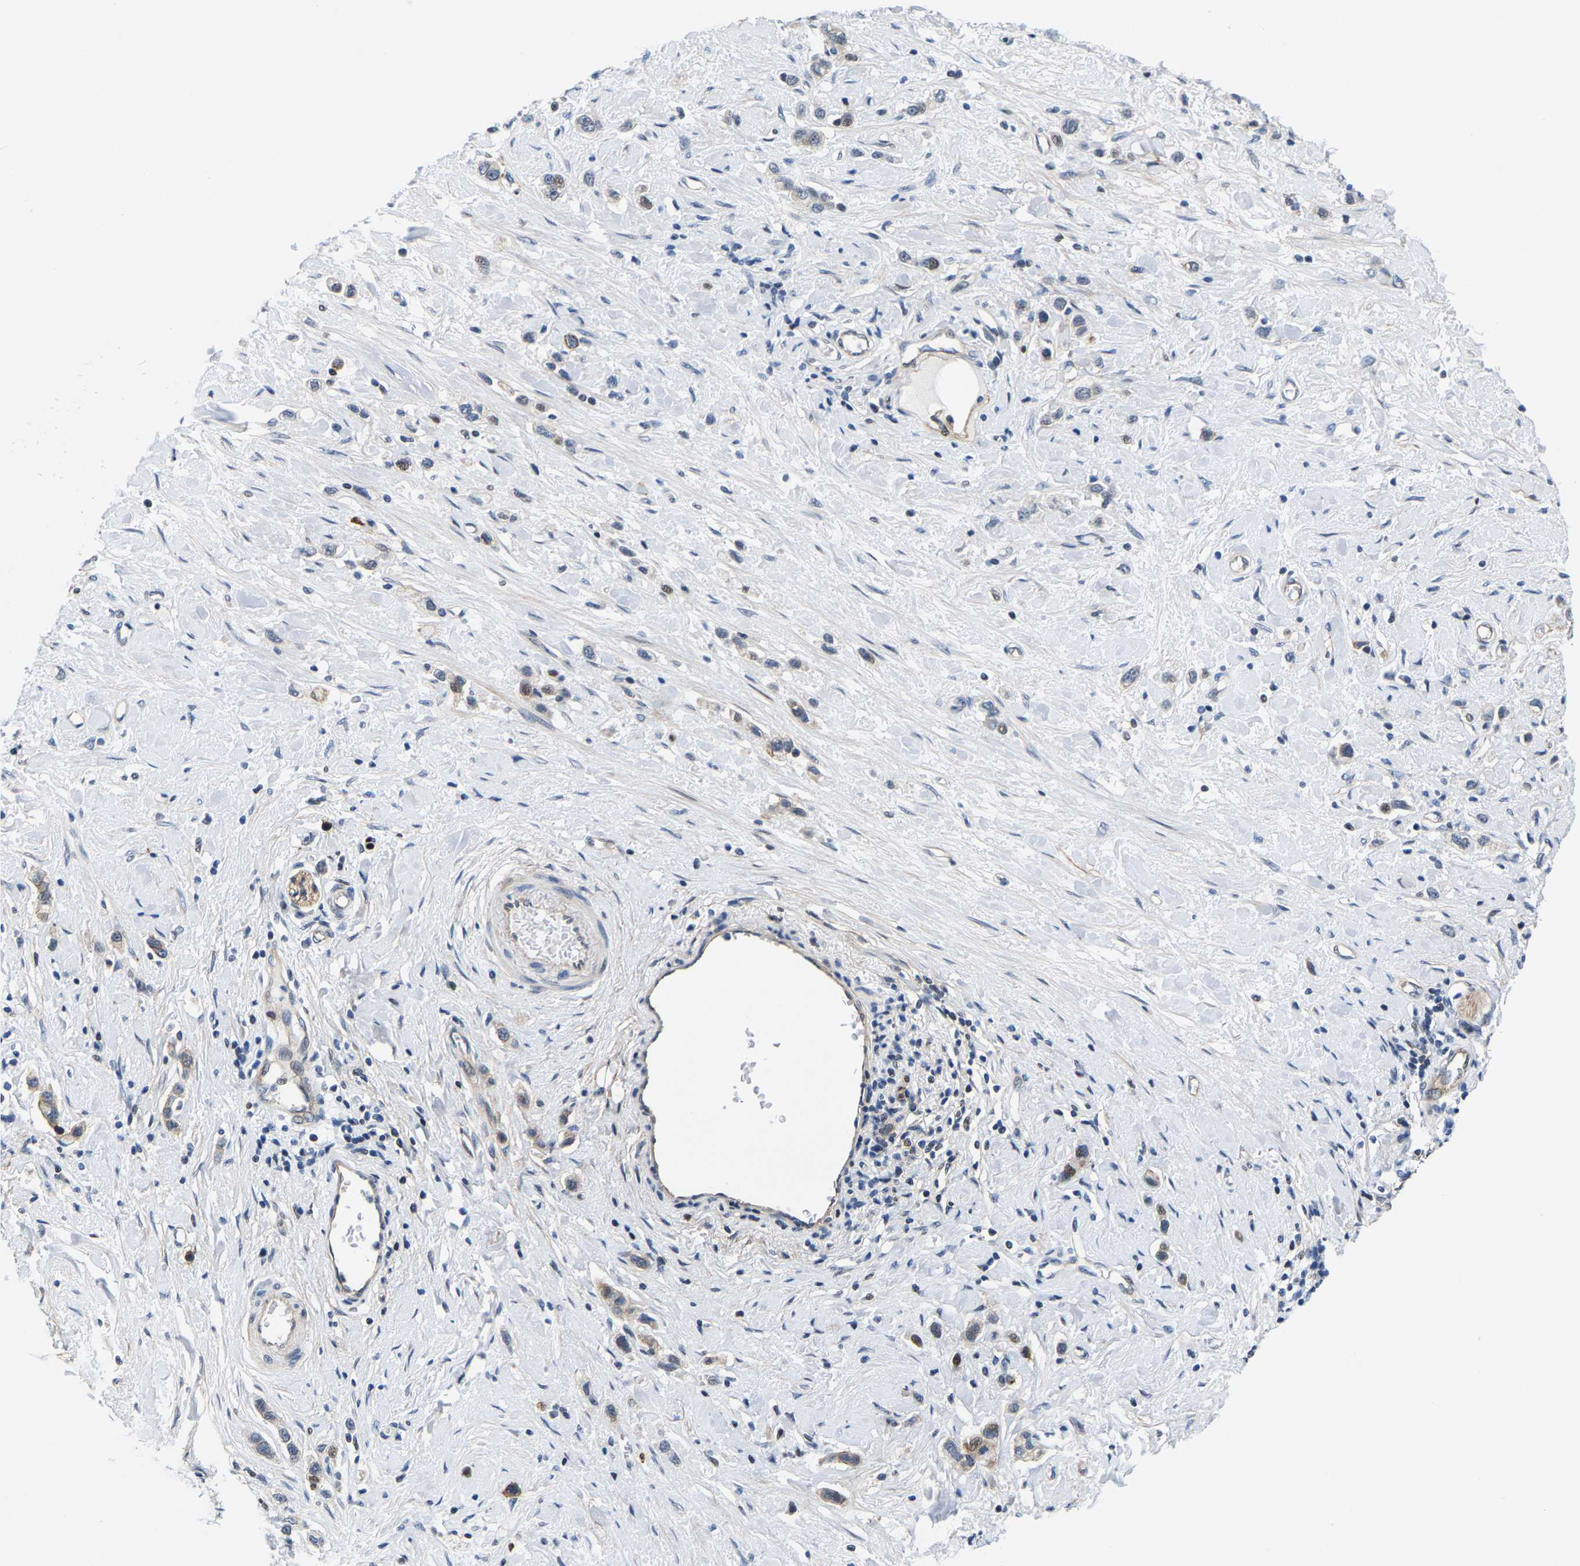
{"staining": {"intensity": "moderate", "quantity": "<25%", "location": "cytoplasmic/membranous"}, "tissue": "stomach cancer", "cell_type": "Tumor cells", "image_type": "cancer", "snomed": [{"axis": "morphology", "description": "Adenocarcinoma, NOS"}, {"axis": "topography", "description": "Stomach"}], "caption": "Tumor cells reveal moderate cytoplasmic/membranous positivity in approximately <25% of cells in stomach adenocarcinoma. Immunohistochemistry (ihc) stains the protein of interest in brown and the nuclei are stained blue.", "gene": "GTPBP10", "patient": {"sex": "female", "age": 65}}